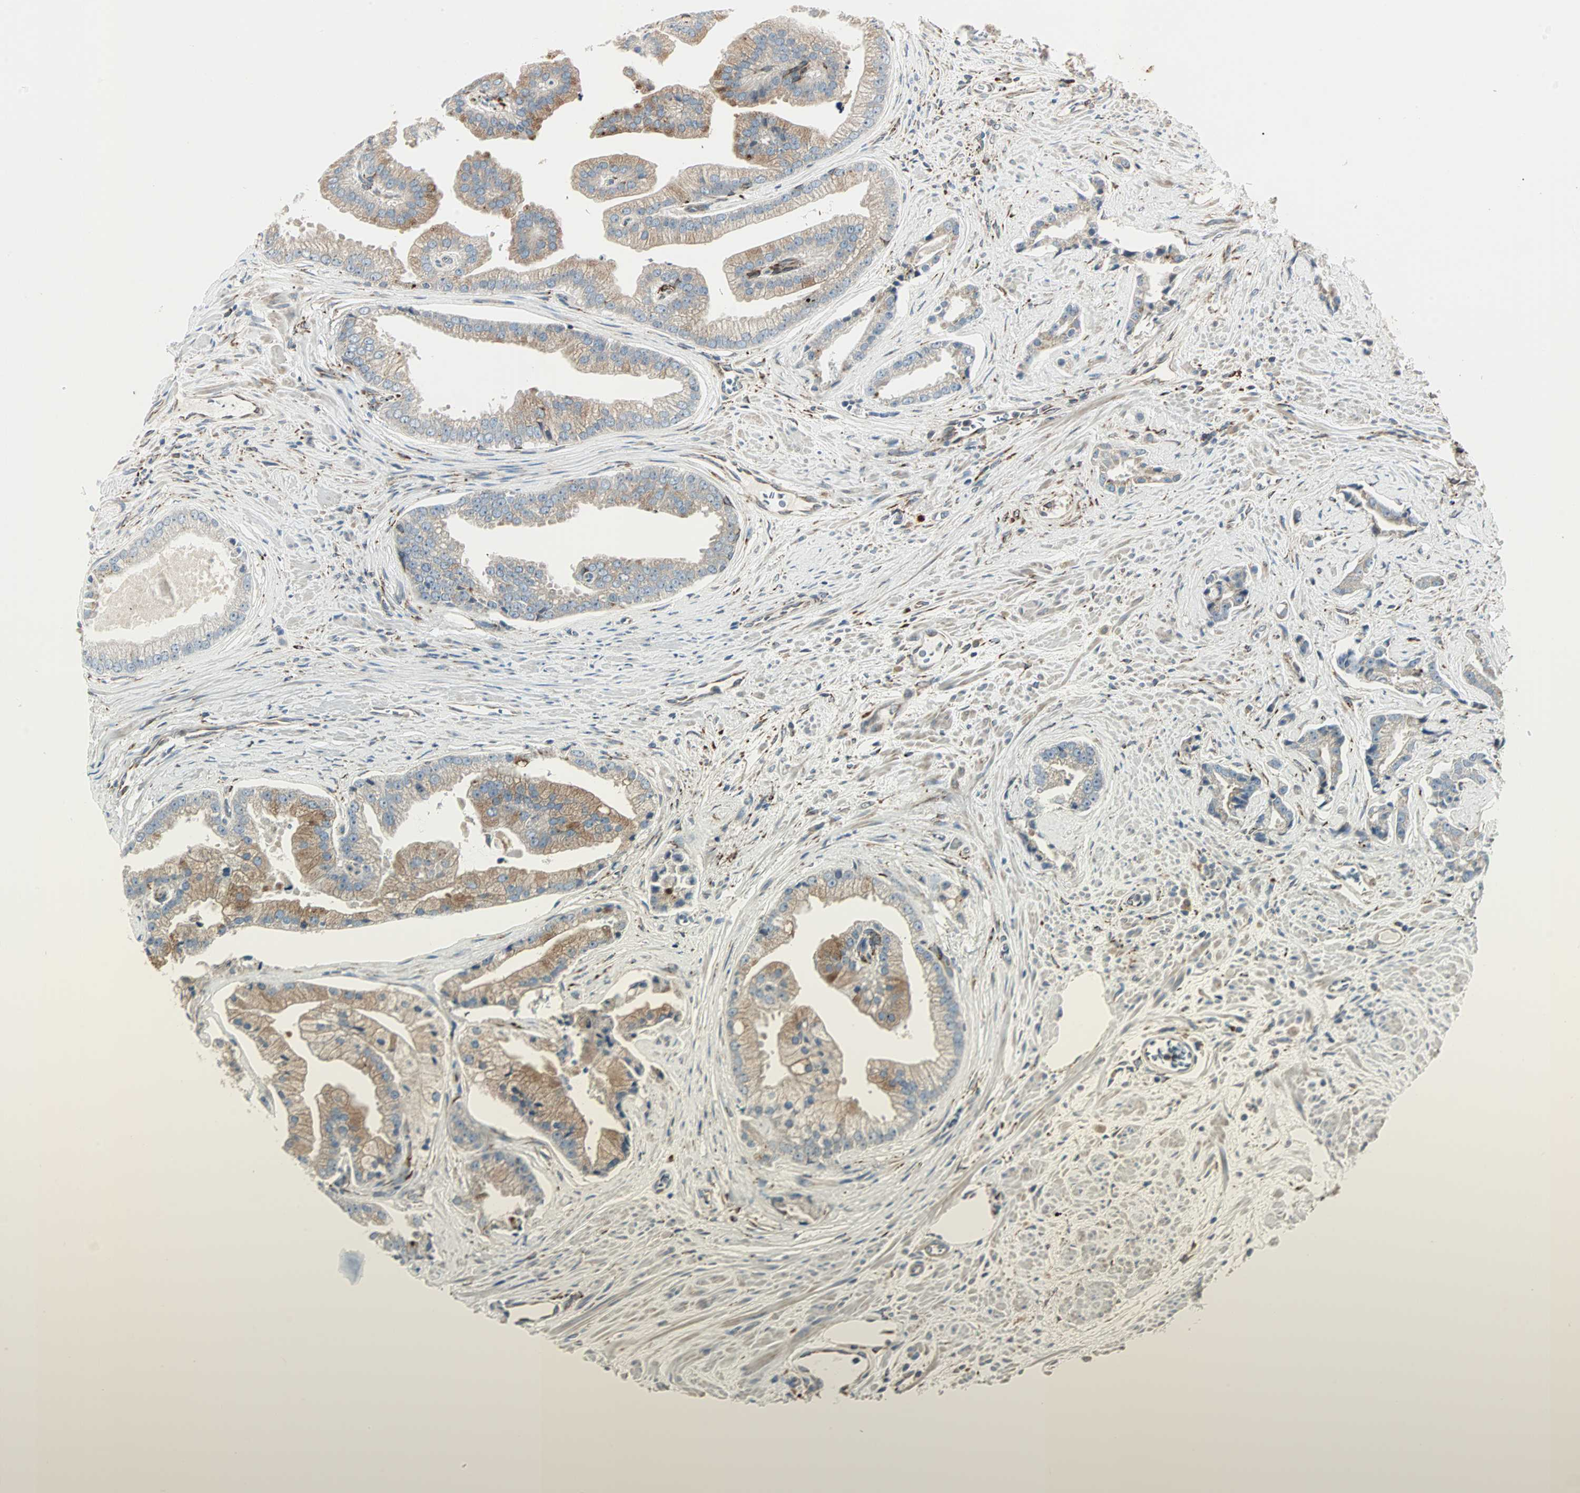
{"staining": {"intensity": "moderate", "quantity": ">75%", "location": "cytoplasmic/membranous"}, "tissue": "prostate cancer", "cell_type": "Tumor cells", "image_type": "cancer", "snomed": [{"axis": "morphology", "description": "Adenocarcinoma, High grade"}, {"axis": "topography", "description": "Prostate"}], "caption": "About >75% of tumor cells in high-grade adenocarcinoma (prostate) display moderate cytoplasmic/membranous protein positivity as visualized by brown immunohistochemical staining.", "gene": "H6PD", "patient": {"sex": "male", "age": 67}}